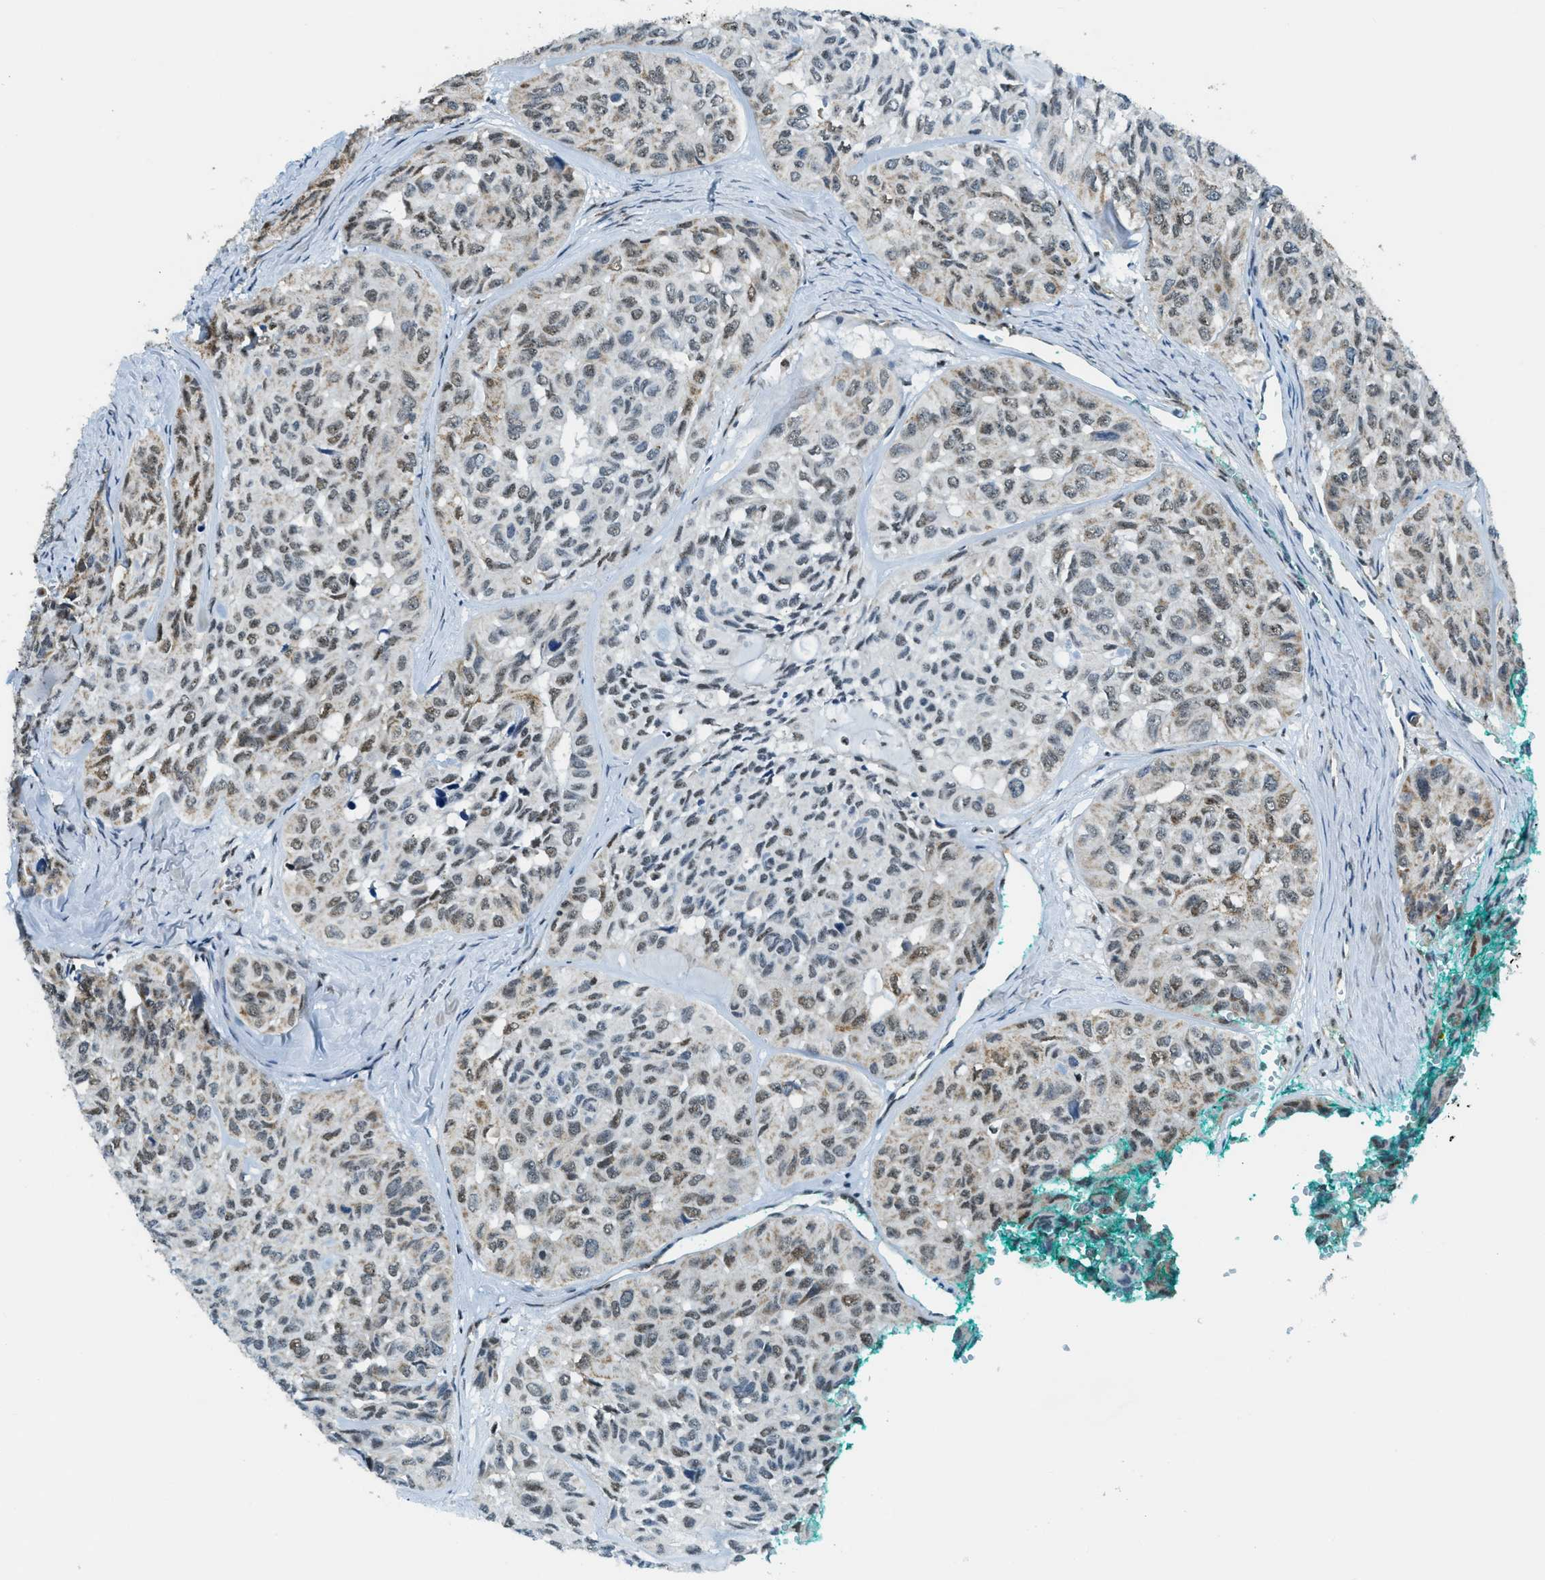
{"staining": {"intensity": "weak", "quantity": "25%-75%", "location": "cytoplasmic/membranous"}, "tissue": "head and neck cancer", "cell_type": "Tumor cells", "image_type": "cancer", "snomed": [{"axis": "morphology", "description": "Adenocarcinoma, NOS"}, {"axis": "topography", "description": "Salivary gland, NOS"}, {"axis": "topography", "description": "Head-Neck"}], "caption": "Protein staining exhibits weak cytoplasmic/membranous expression in about 25%-75% of tumor cells in head and neck cancer (adenocarcinoma).", "gene": "SP100", "patient": {"sex": "female", "age": 76}}